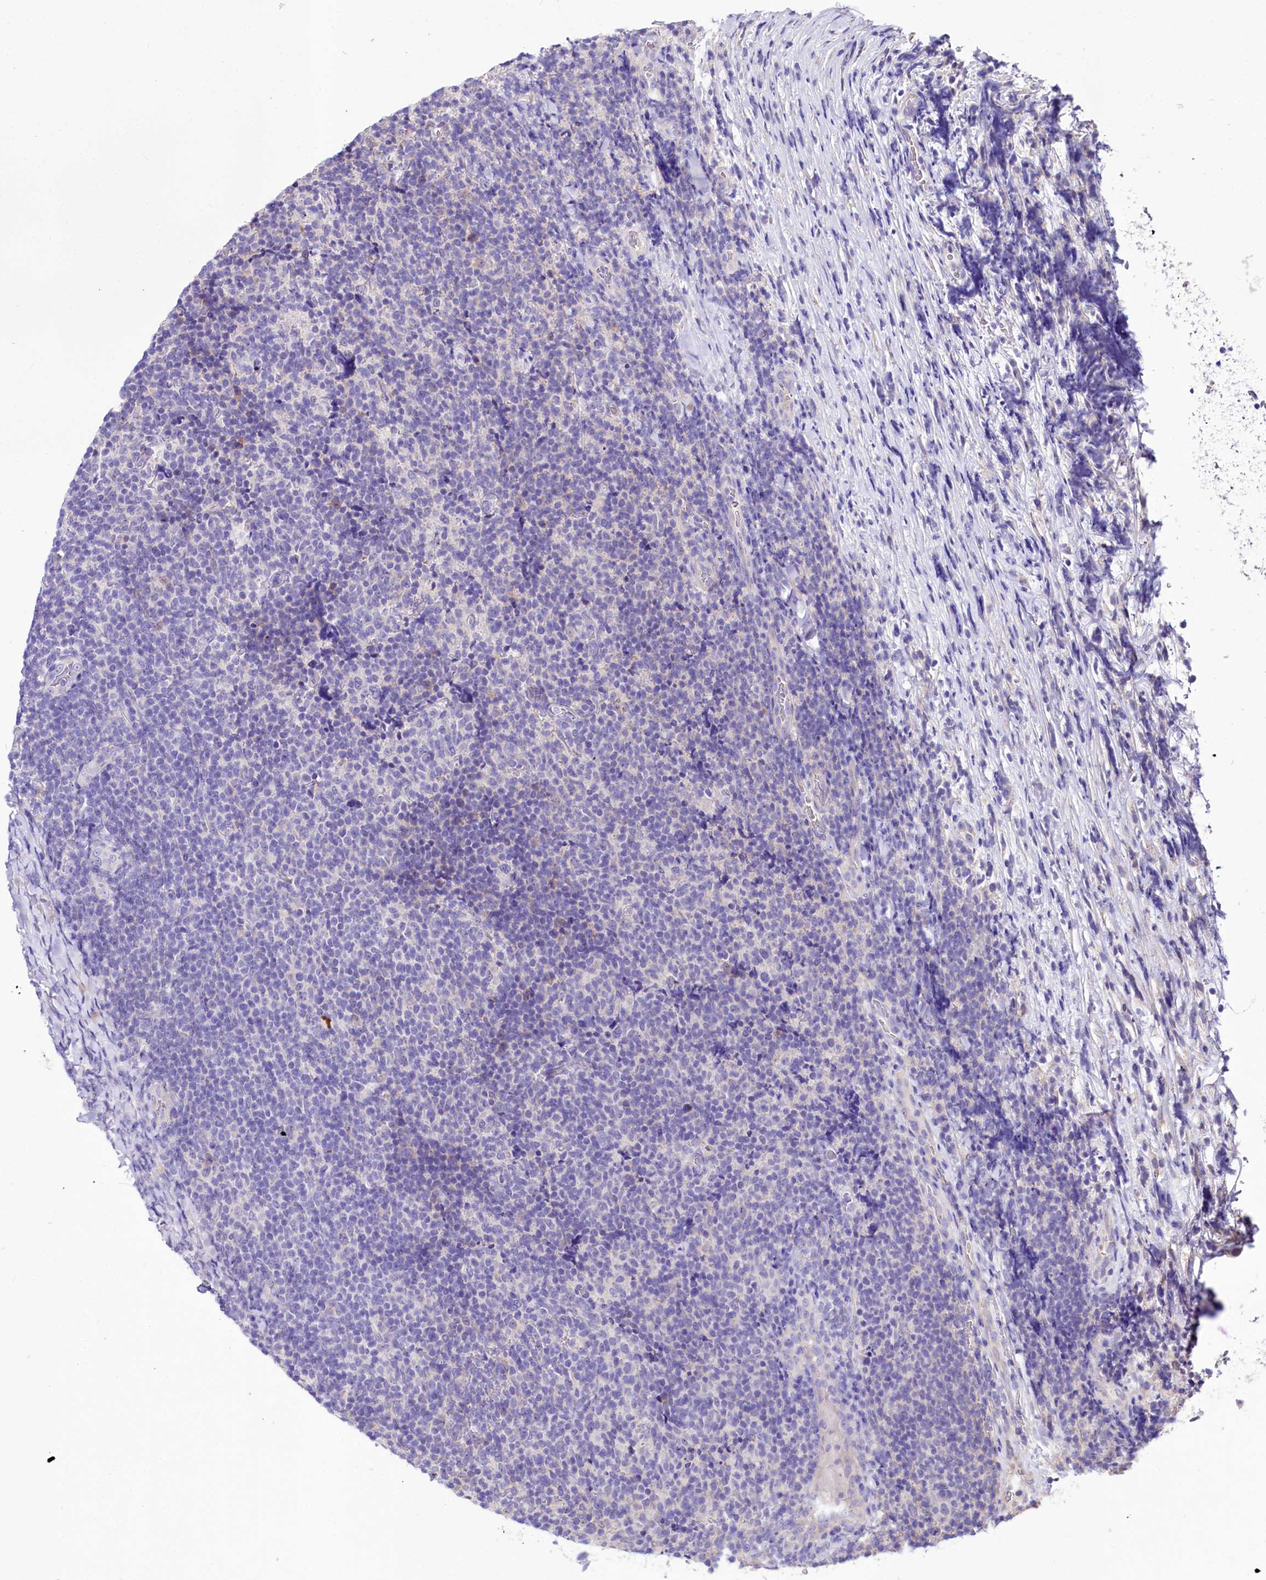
{"staining": {"intensity": "negative", "quantity": "none", "location": "none"}, "tissue": "lymphoma", "cell_type": "Tumor cells", "image_type": "cancer", "snomed": [{"axis": "morphology", "description": "Malignant lymphoma, non-Hodgkin's type, Low grade"}, {"axis": "topography", "description": "Lymph node"}], "caption": "Immunohistochemistry micrograph of neoplastic tissue: human malignant lymphoma, non-Hodgkin's type (low-grade) stained with DAB (3,3'-diaminobenzidine) exhibits no significant protein staining in tumor cells.", "gene": "ABHD5", "patient": {"sex": "male", "age": 66}}